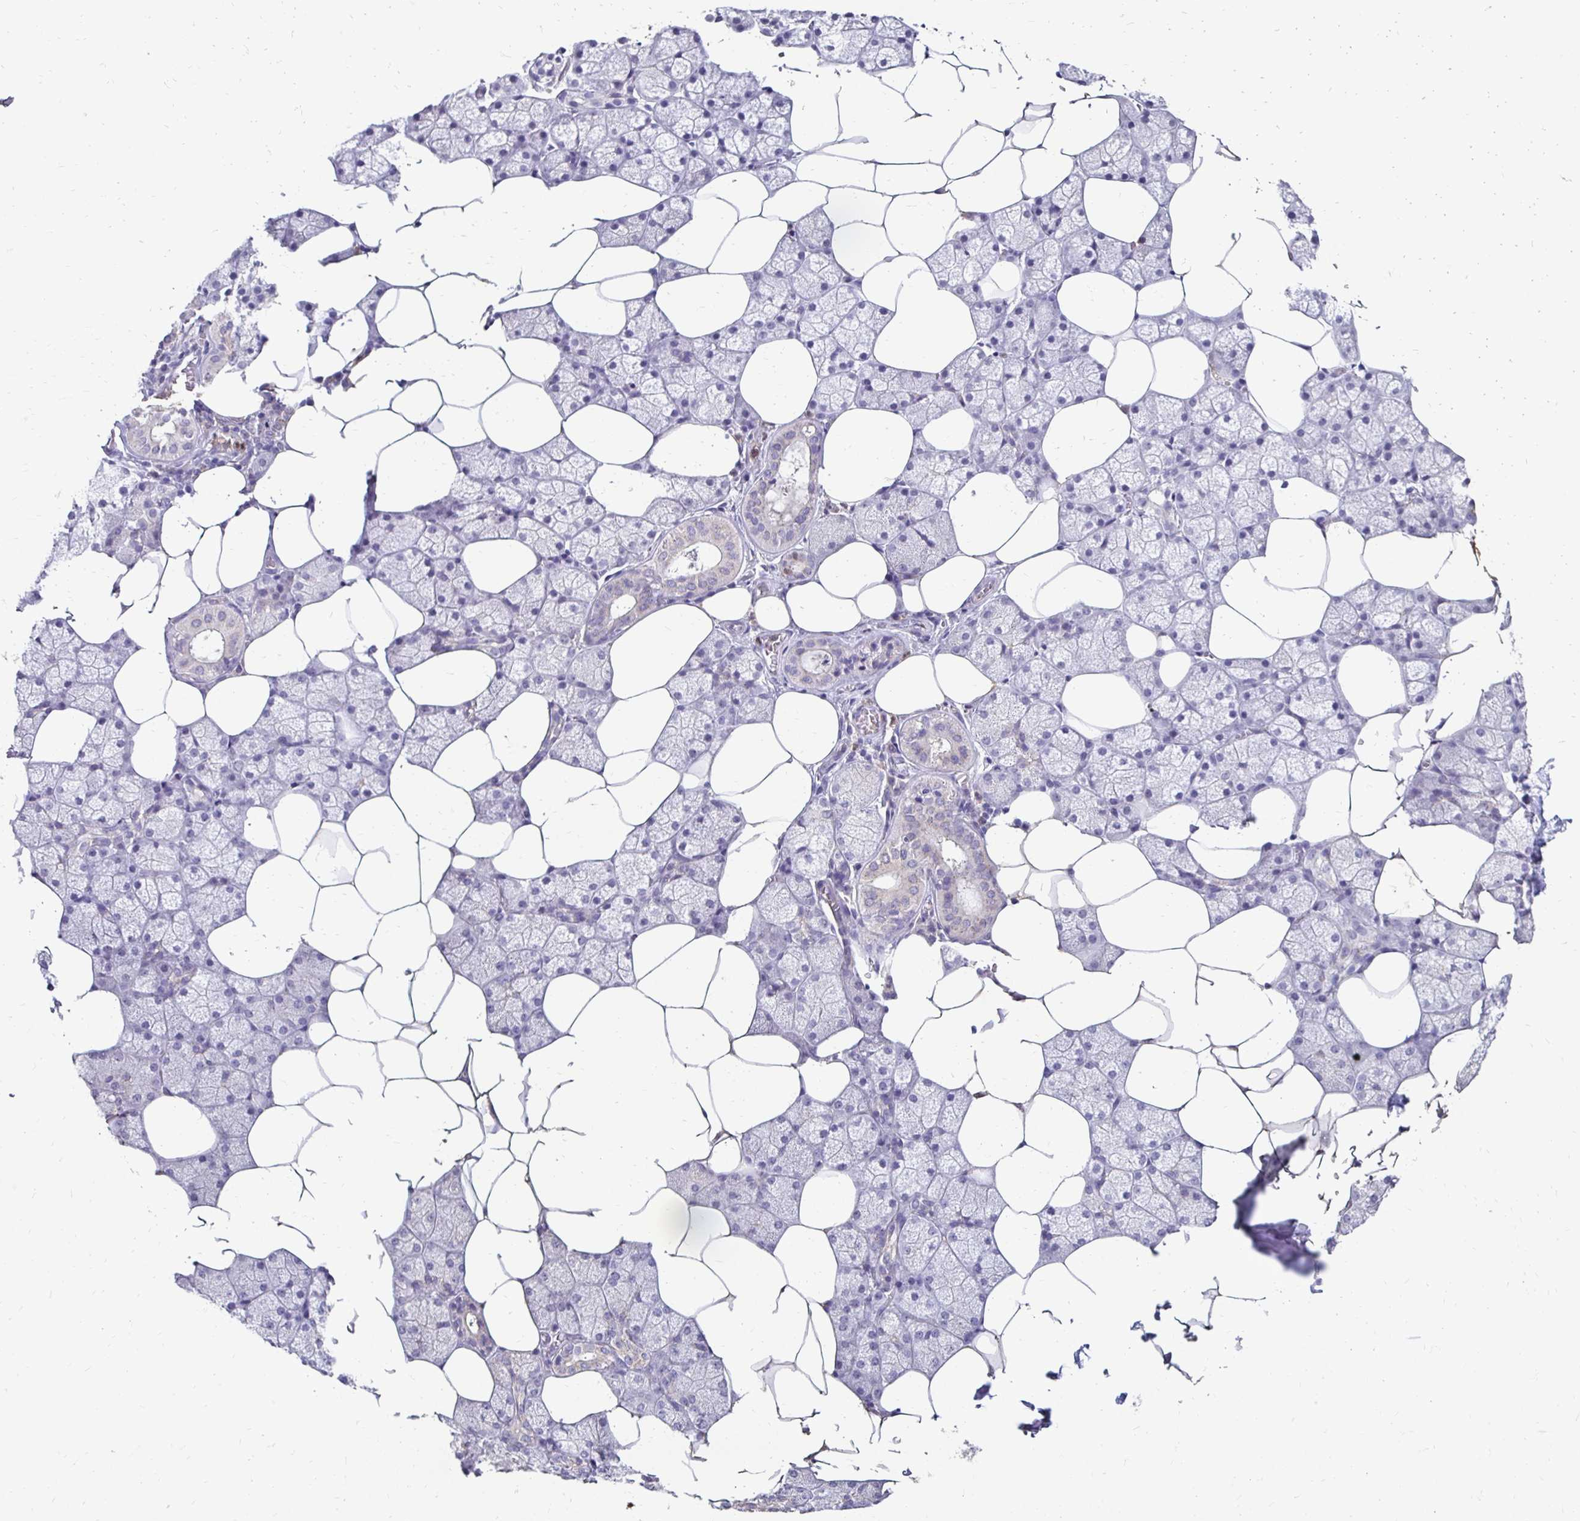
{"staining": {"intensity": "negative", "quantity": "none", "location": "none"}, "tissue": "salivary gland", "cell_type": "Glandular cells", "image_type": "normal", "snomed": [{"axis": "morphology", "description": "Normal tissue, NOS"}, {"axis": "topography", "description": "Salivary gland"}], "caption": "Normal salivary gland was stained to show a protein in brown. There is no significant expression in glandular cells. (DAB immunohistochemistry, high magnification).", "gene": "GK2", "patient": {"sex": "female", "age": 43}}